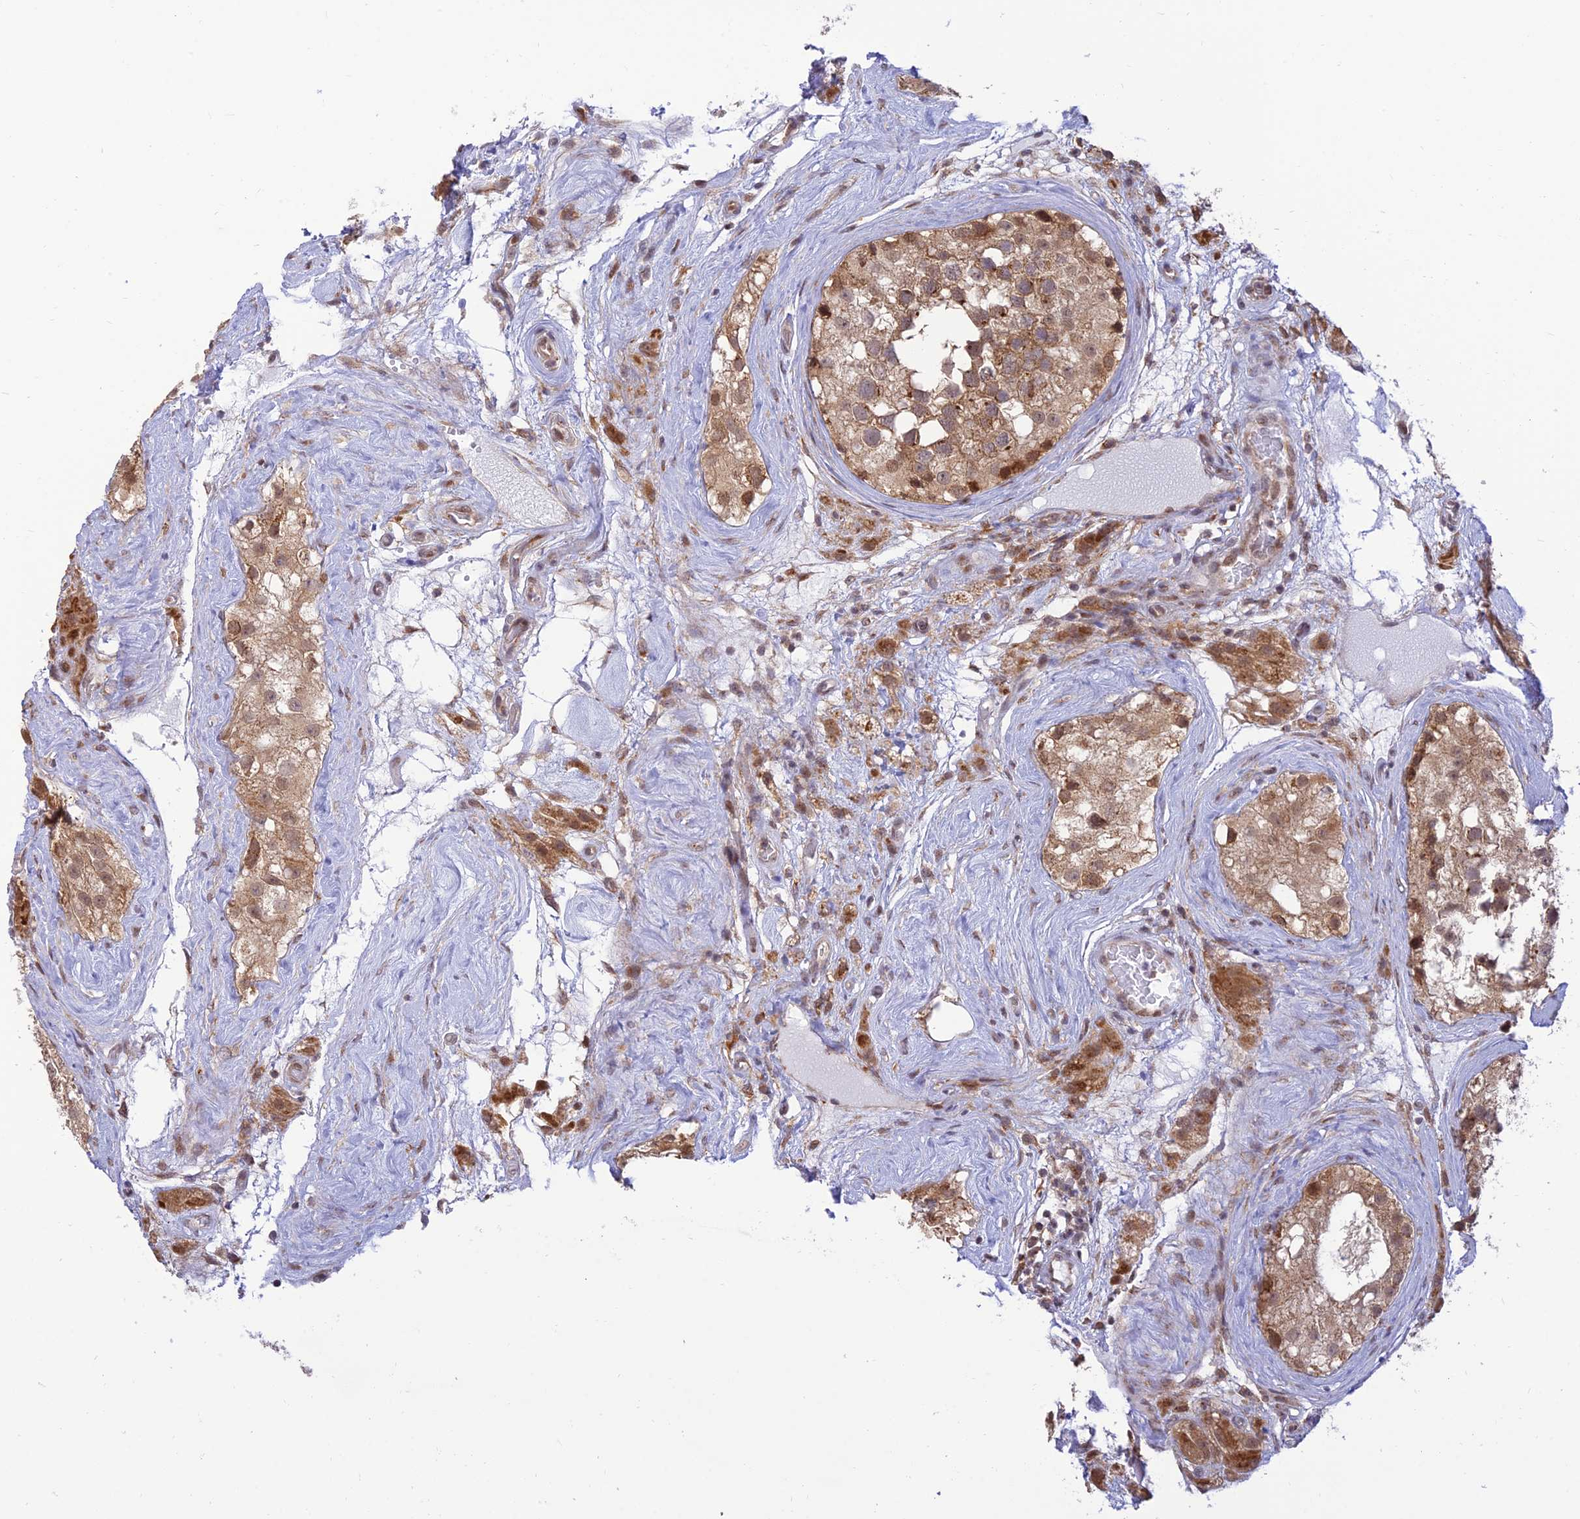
{"staining": {"intensity": "moderate", "quantity": ">75%", "location": "cytoplasmic/membranous"}, "tissue": "testis", "cell_type": "Cells in seminiferous ducts", "image_type": "normal", "snomed": [{"axis": "morphology", "description": "Normal tissue, NOS"}, {"axis": "morphology", "description": "Seminoma, NOS"}, {"axis": "topography", "description": "Testis"}], "caption": "Immunohistochemical staining of benign human testis demonstrates >75% levels of moderate cytoplasmic/membranous protein expression in approximately >75% of cells in seminiferous ducts. (IHC, brightfield microscopy, high magnification).", "gene": "GOLGA3", "patient": {"sex": "male", "age": 71}}